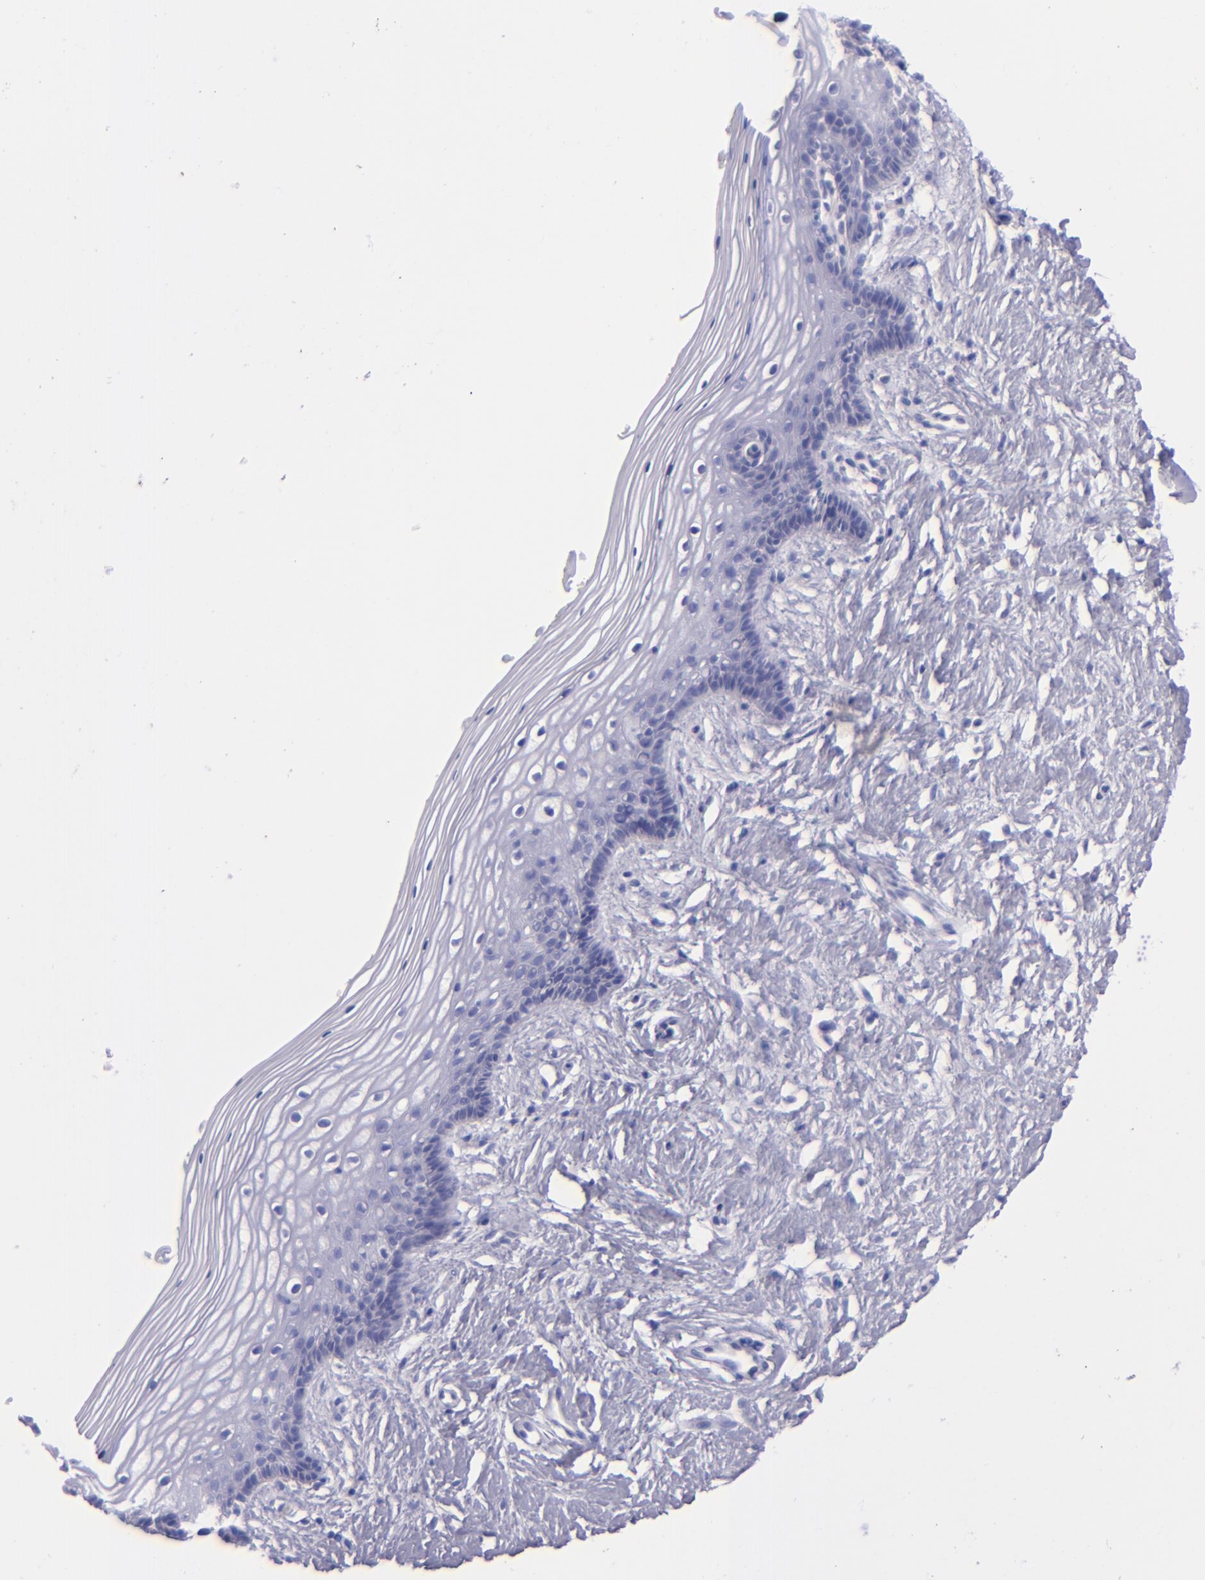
{"staining": {"intensity": "negative", "quantity": "none", "location": "none"}, "tissue": "vagina", "cell_type": "Squamous epithelial cells", "image_type": "normal", "snomed": [{"axis": "morphology", "description": "Normal tissue, NOS"}, {"axis": "topography", "description": "Vagina"}], "caption": "Protein analysis of unremarkable vagina displays no significant positivity in squamous epithelial cells. The staining was performed using DAB to visualize the protein expression in brown, while the nuclei were stained in blue with hematoxylin (Magnification: 20x).", "gene": "SFTPA2", "patient": {"sex": "female", "age": 46}}